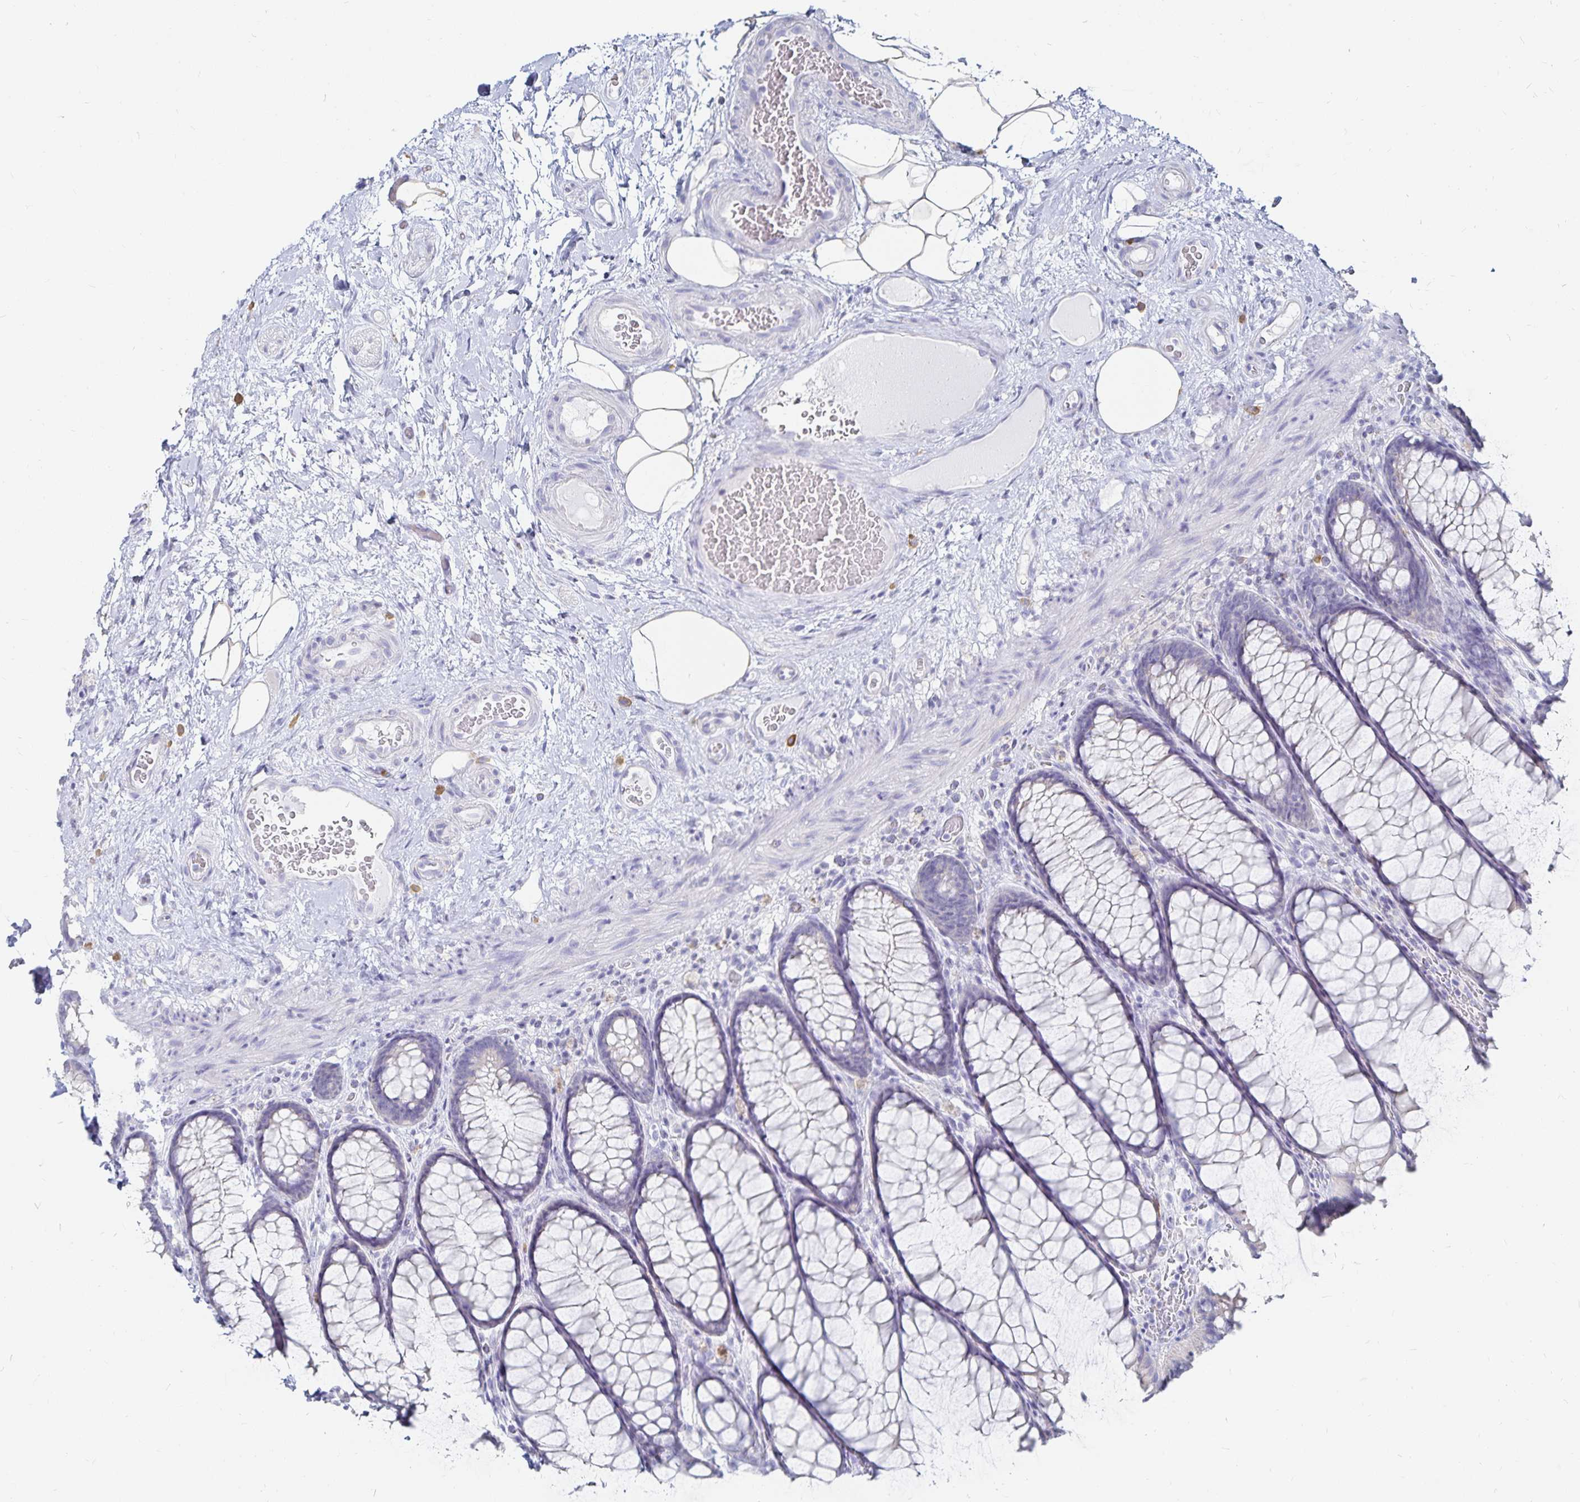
{"staining": {"intensity": "negative", "quantity": "none", "location": "none"}, "tissue": "rectum", "cell_type": "Glandular cells", "image_type": "normal", "snomed": [{"axis": "morphology", "description": "Normal tissue, NOS"}, {"axis": "topography", "description": "Rectum"}], "caption": "DAB immunohistochemical staining of normal human rectum exhibits no significant staining in glandular cells.", "gene": "TNIP1", "patient": {"sex": "female", "age": 67}}